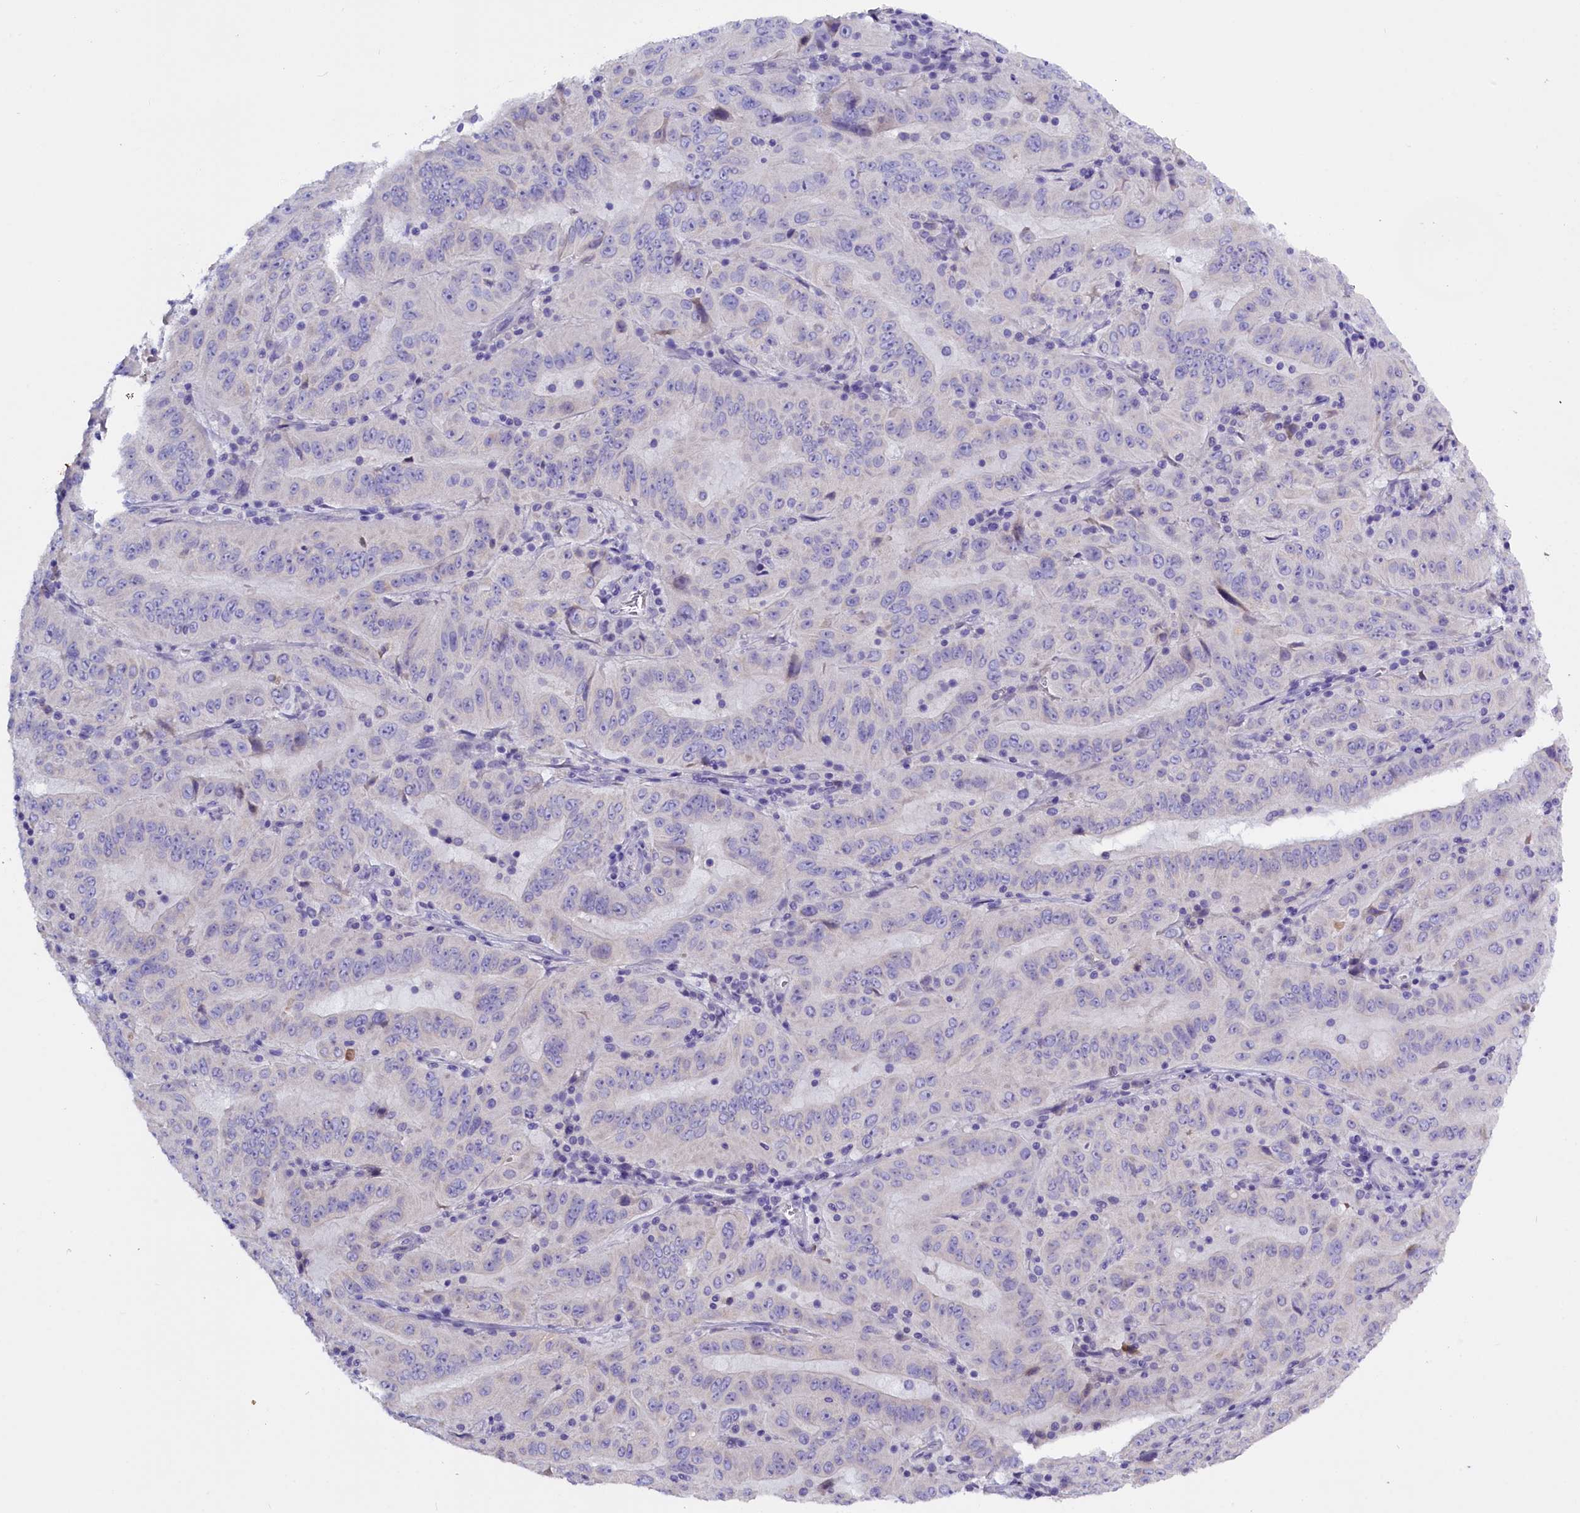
{"staining": {"intensity": "negative", "quantity": "none", "location": "none"}, "tissue": "pancreatic cancer", "cell_type": "Tumor cells", "image_type": "cancer", "snomed": [{"axis": "morphology", "description": "Adenocarcinoma, NOS"}, {"axis": "topography", "description": "Pancreas"}], "caption": "Protein analysis of adenocarcinoma (pancreatic) exhibits no significant expression in tumor cells.", "gene": "RTTN", "patient": {"sex": "male", "age": 63}}